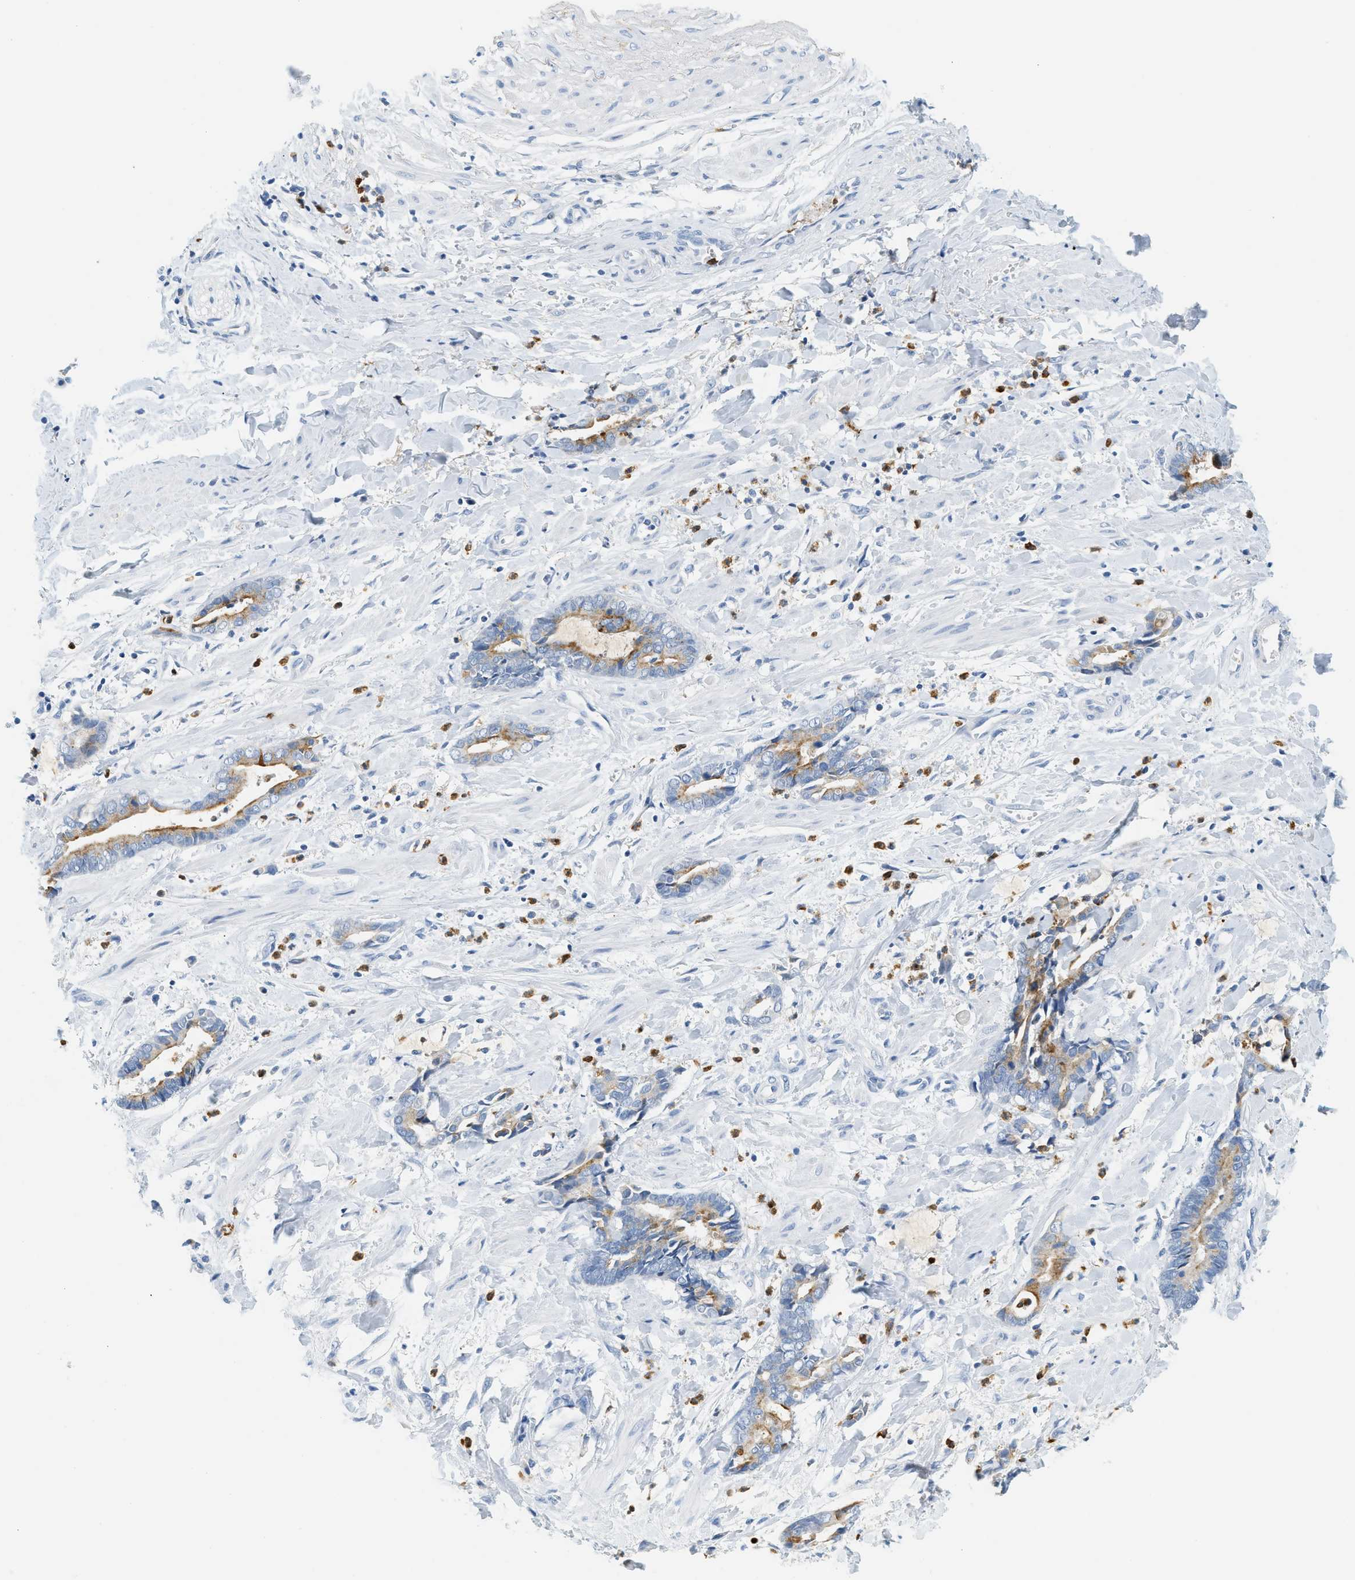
{"staining": {"intensity": "moderate", "quantity": "25%-75%", "location": "cytoplasmic/membranous"}, "tissue": "cervical cancer", "cell_type": "Tumor cells", "image_type": "cancer", "snomed": [{"axis": "morphology", "description": "Adenocarcinoma, NOS"}, {"axis": "topography", "description": "Cervix"}], "caption": "Cervical cancer stained with DAB IHC shows medium levels of moderate cytoplasmic/membranous staining in about 25%-75% of tumor cells.", "gene": "LCN2", "patient": {"sex": "female", "age": 44}}